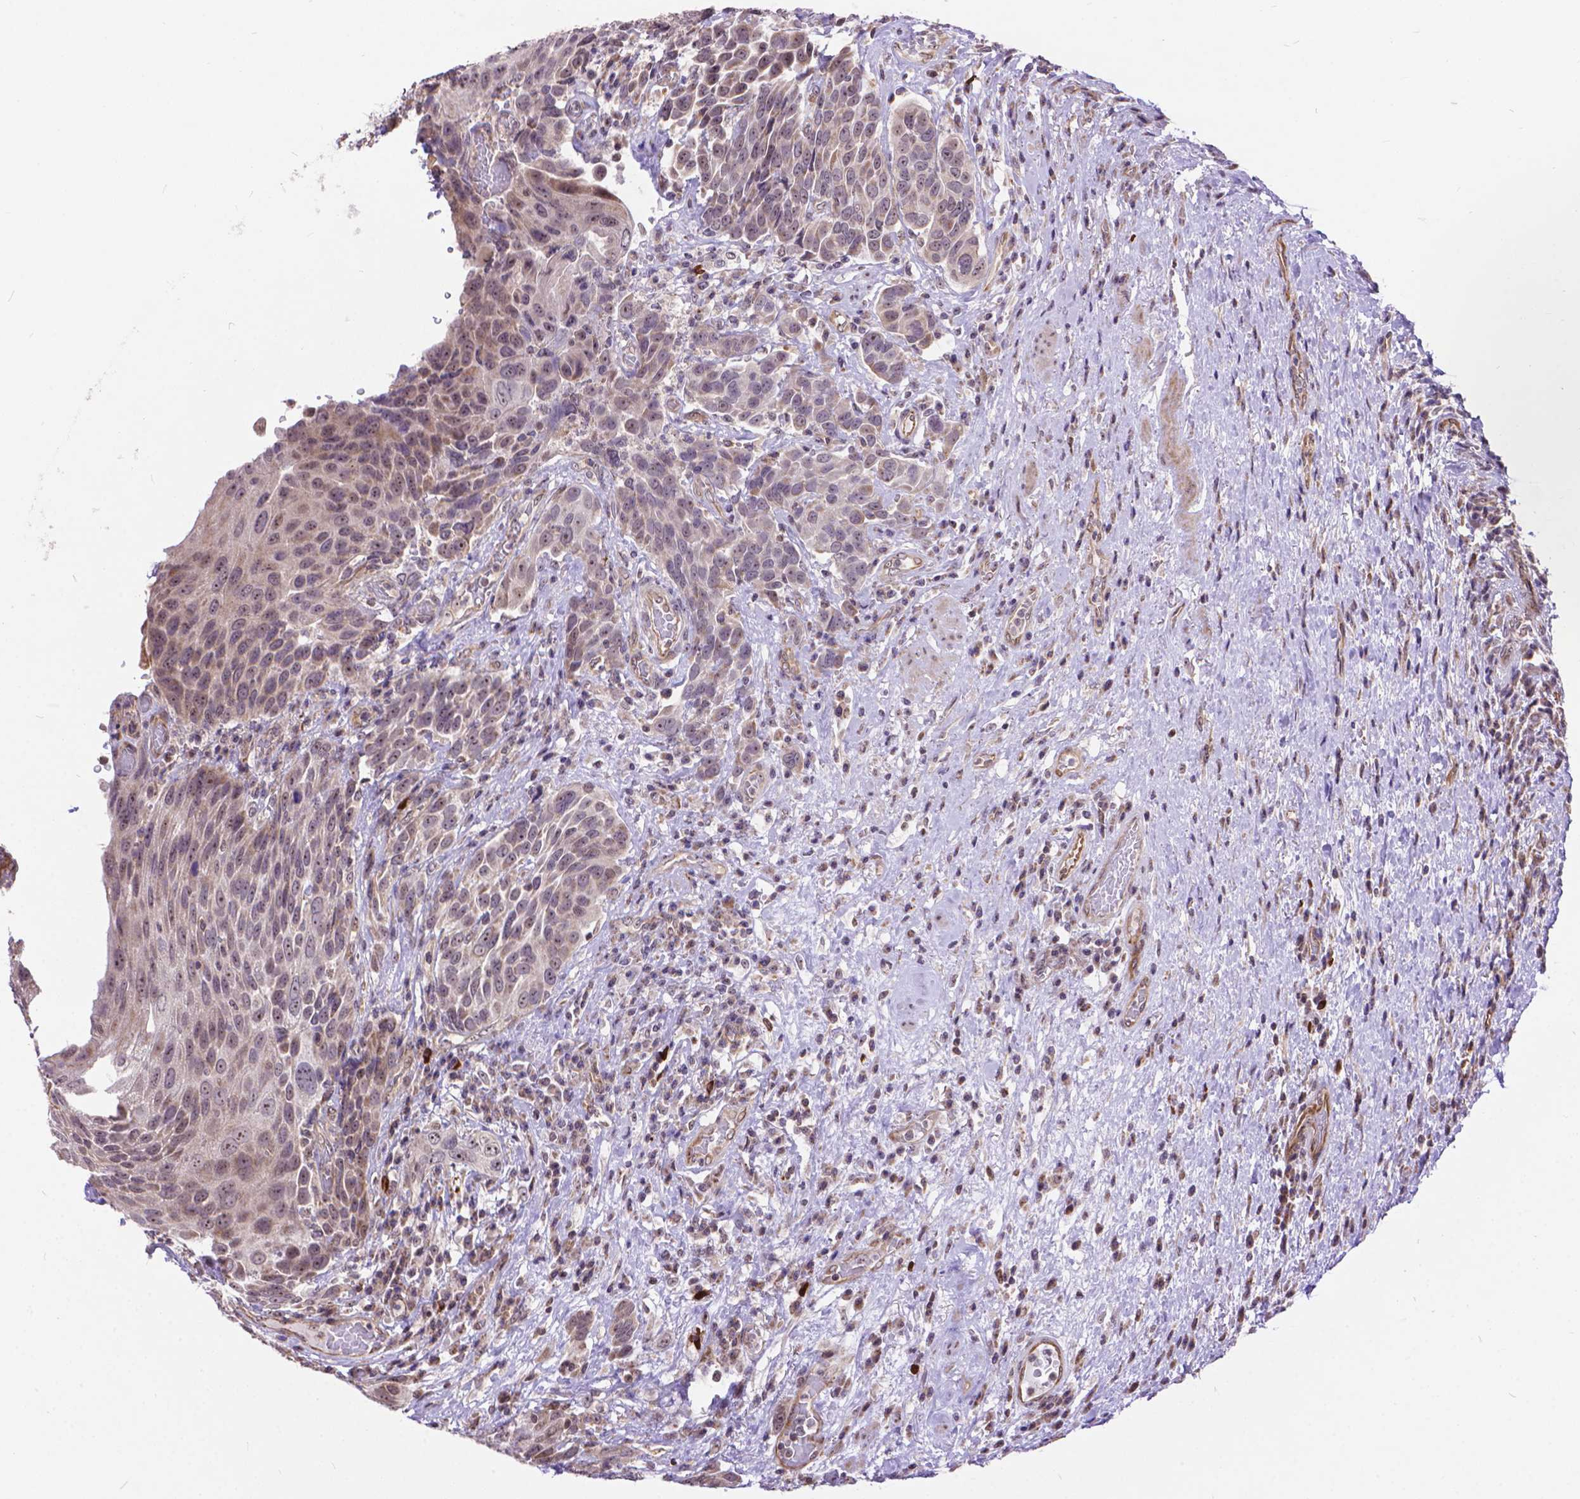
{"staining": {"intensity": "weak", "quantity": ">75%", "location": "nuclear"}, "tissue": "urothelial cancer", "cell_type": "Tumor cells", "image_type": "cancer", "snomed": [{"axis": "morphology", "description": "Urothelial carcinoma, High grade"}, {"axis": "topography", "description": "Urinary bladder"}], "caption": "Protein staining reveals weak nuclear positivity in approximately >75% of tumor cells in urothelial cancer.", "gene": "TMEM135", "patient": {"sex": "female", "age": 70}}